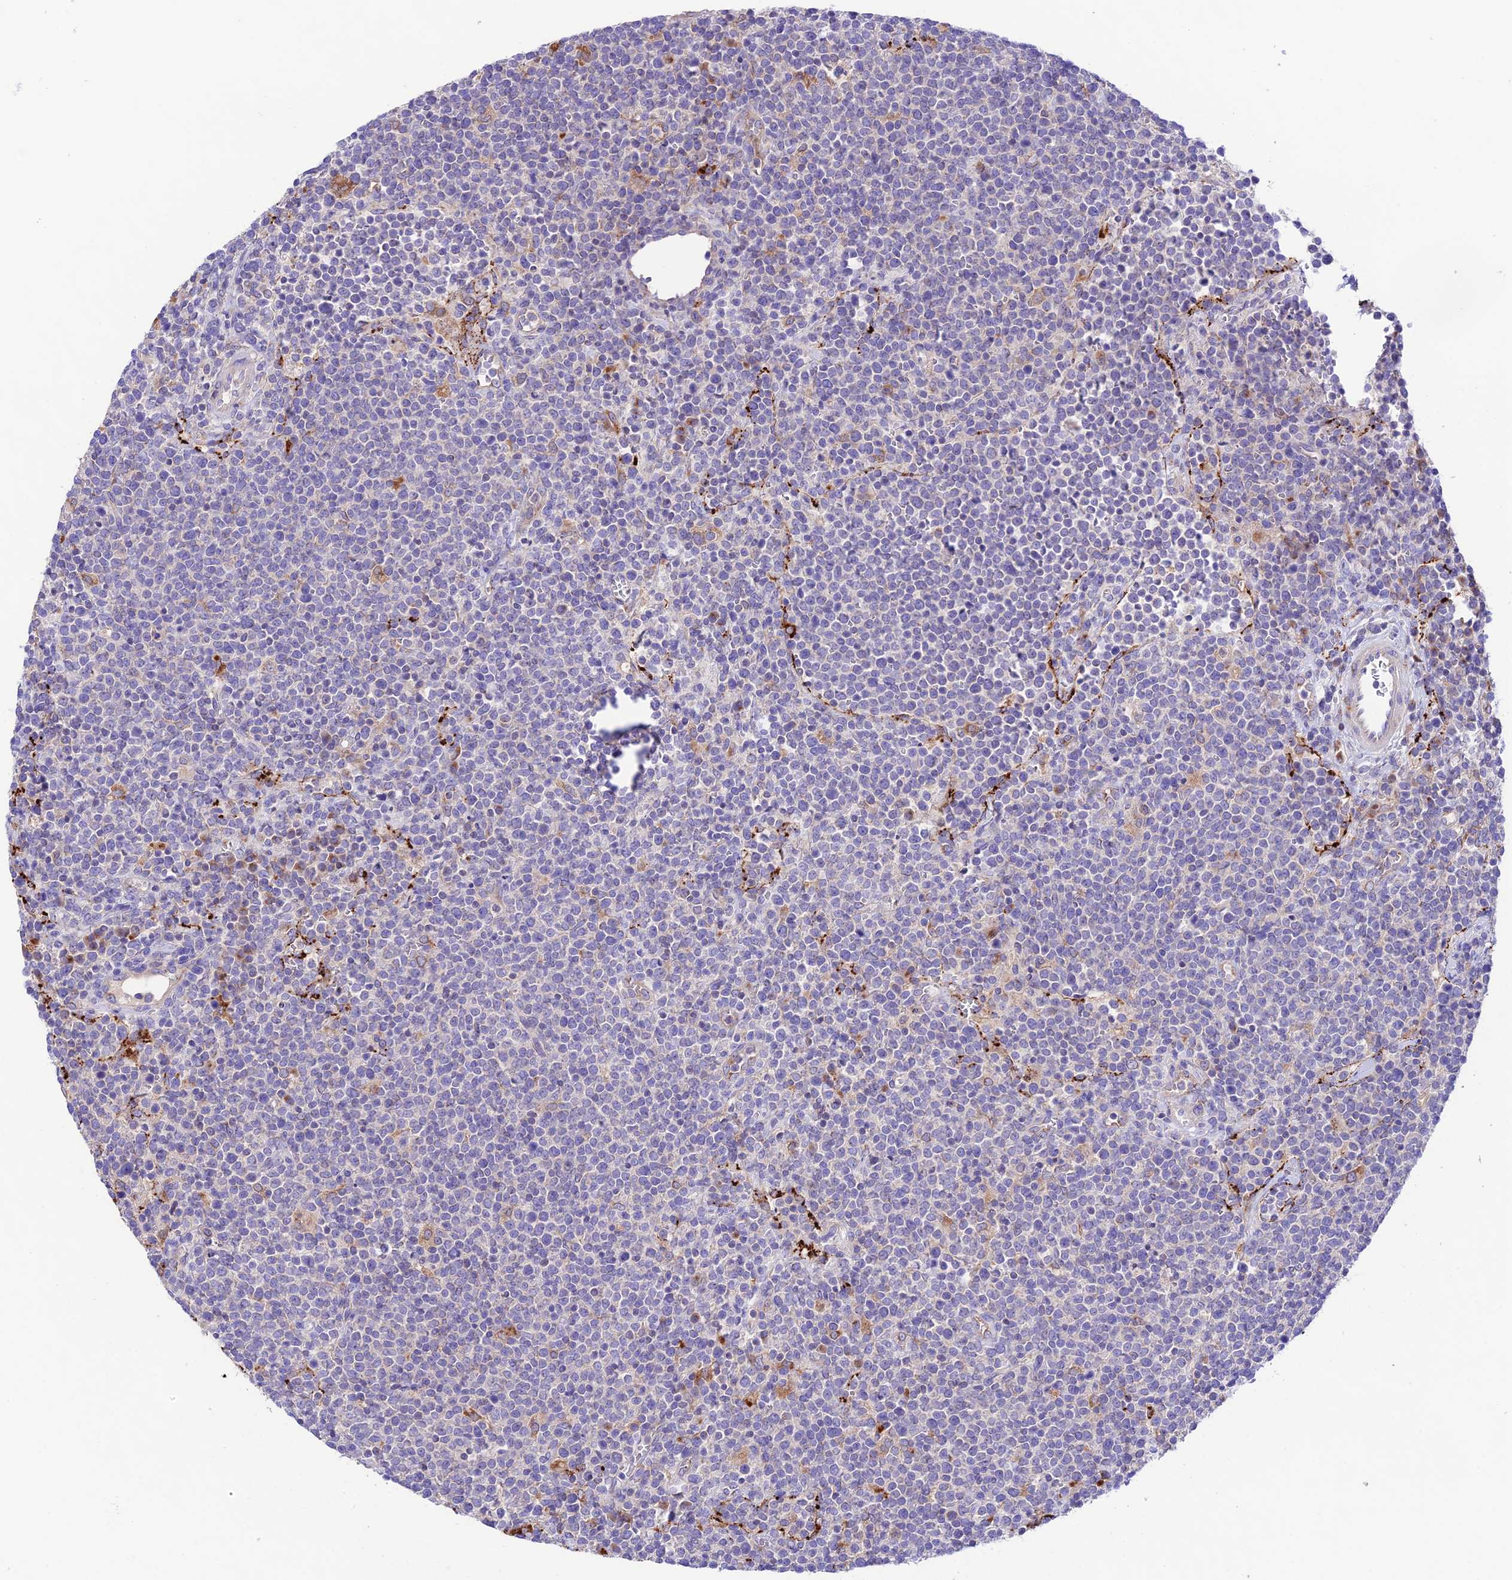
{"staining": {"intensity": "negative", "quantity": "none", "location": "none"}, "tissue": "lymphoma", "cell_type": "Tumor cells", "image_type": "cancer", "snomed": [{"axis": "morphology", "description": "Malignant lymphoma, non-Hodgkin's type, High grade"}, {"axis": "topography", "description": "Lymph node"}], "caption": "Protein analysis of lymphoma displays no significant positivity in tumor cells.", "gene": "LACTB2", "patient": {"sex": "male", "age": 61}}